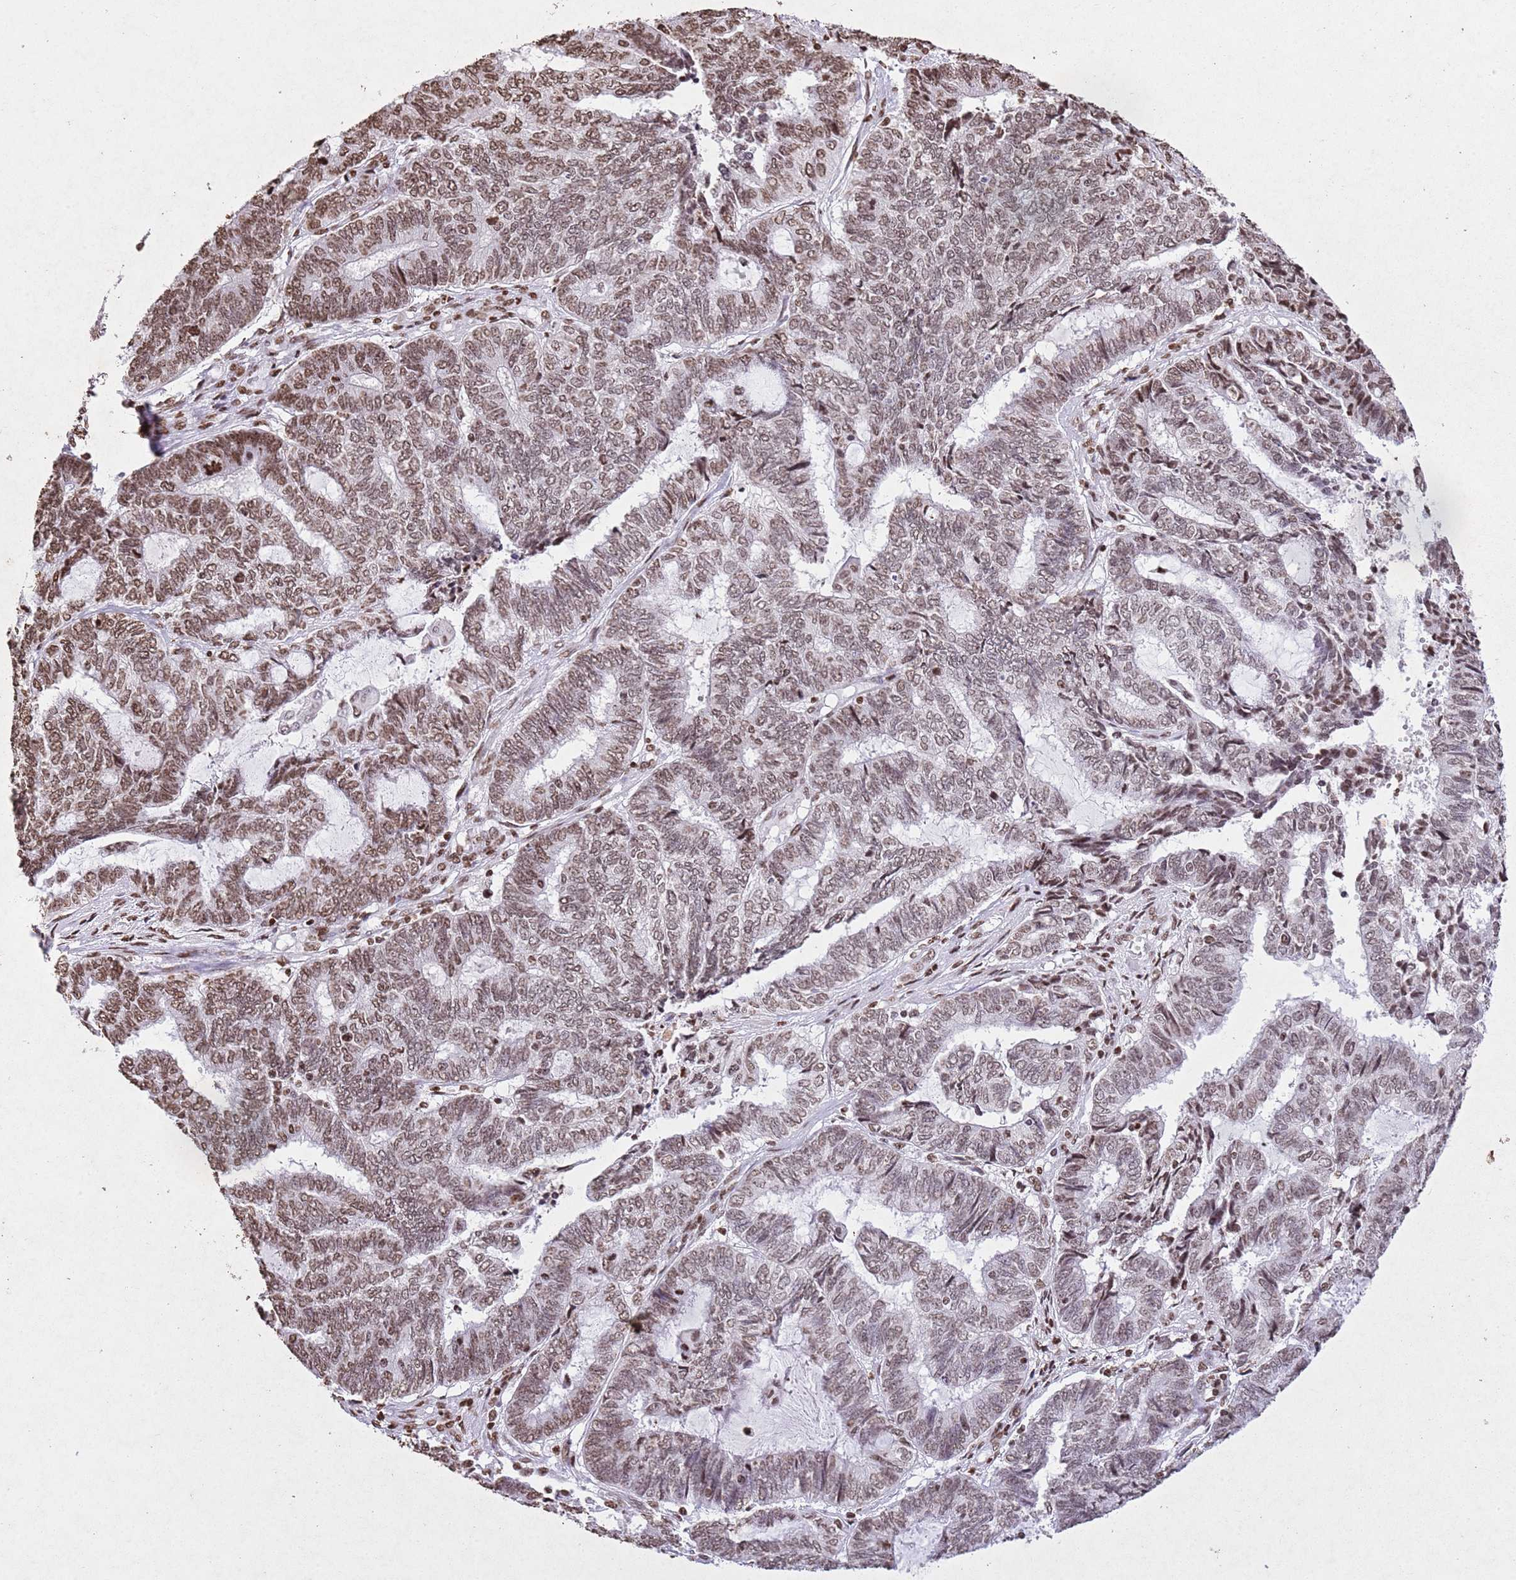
{"staining": {"intensity": "moderate", "quantity": ">75%", "location": "nuclear"}, "tissue": "endometrial cancer", "cell_type": "Tumor cells", "image_type": "cancer", "snomed": [{"axis": "morphology", "description": "Adenocarcinoma, NOS"}, {"axis": "topography", "description": "Uterus"}, {"axis": "topography", "description": "Endometrium"}], "caption": "Protein expression analysis of human endometrial adenocarcinoma reveals moderate nuclear staining in about >75% of tumor cells.", "gene": "BMAL1", "patient": {"sex": "female", "age": 70}}